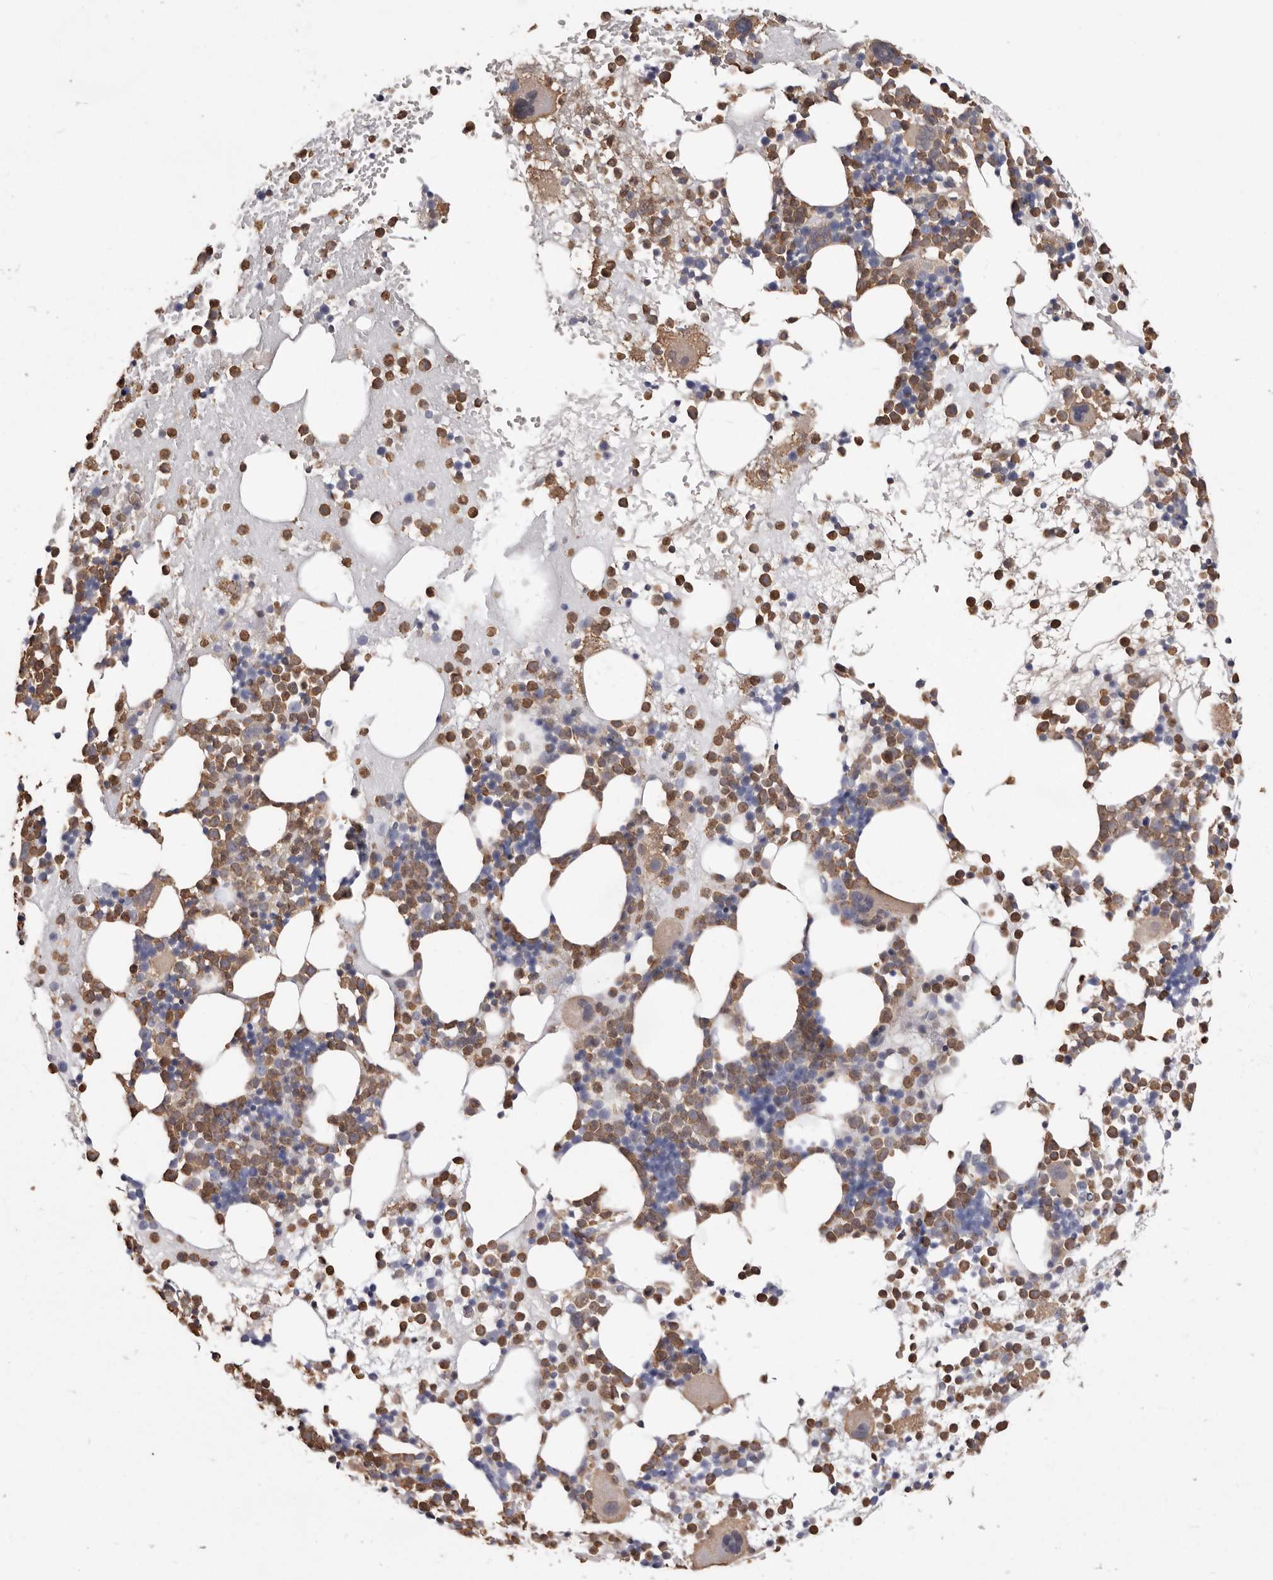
{"staining": {"intensity": "moderate", "quantity": "25%-75%", "location": "cytoplasmic/membranous"}, "tissue": "bone marrow", "cell_type": "Hematopoietic cells", "image_type": "normal", "snomed": [{"axis": "morphology", "description": "Normal tissue, NOS"}, {"axis": "topography", "description": "Bone marrow"}], "caption": "Immunohistochemistry (DAB) staining of unremarkable bone marrow demonstrates moderate cytoplasmic/membranous protein staining in about 25%-75% of hematopoietic cells.", "gene": "PKM", "patient": {"sex": "female", "age": 57}}